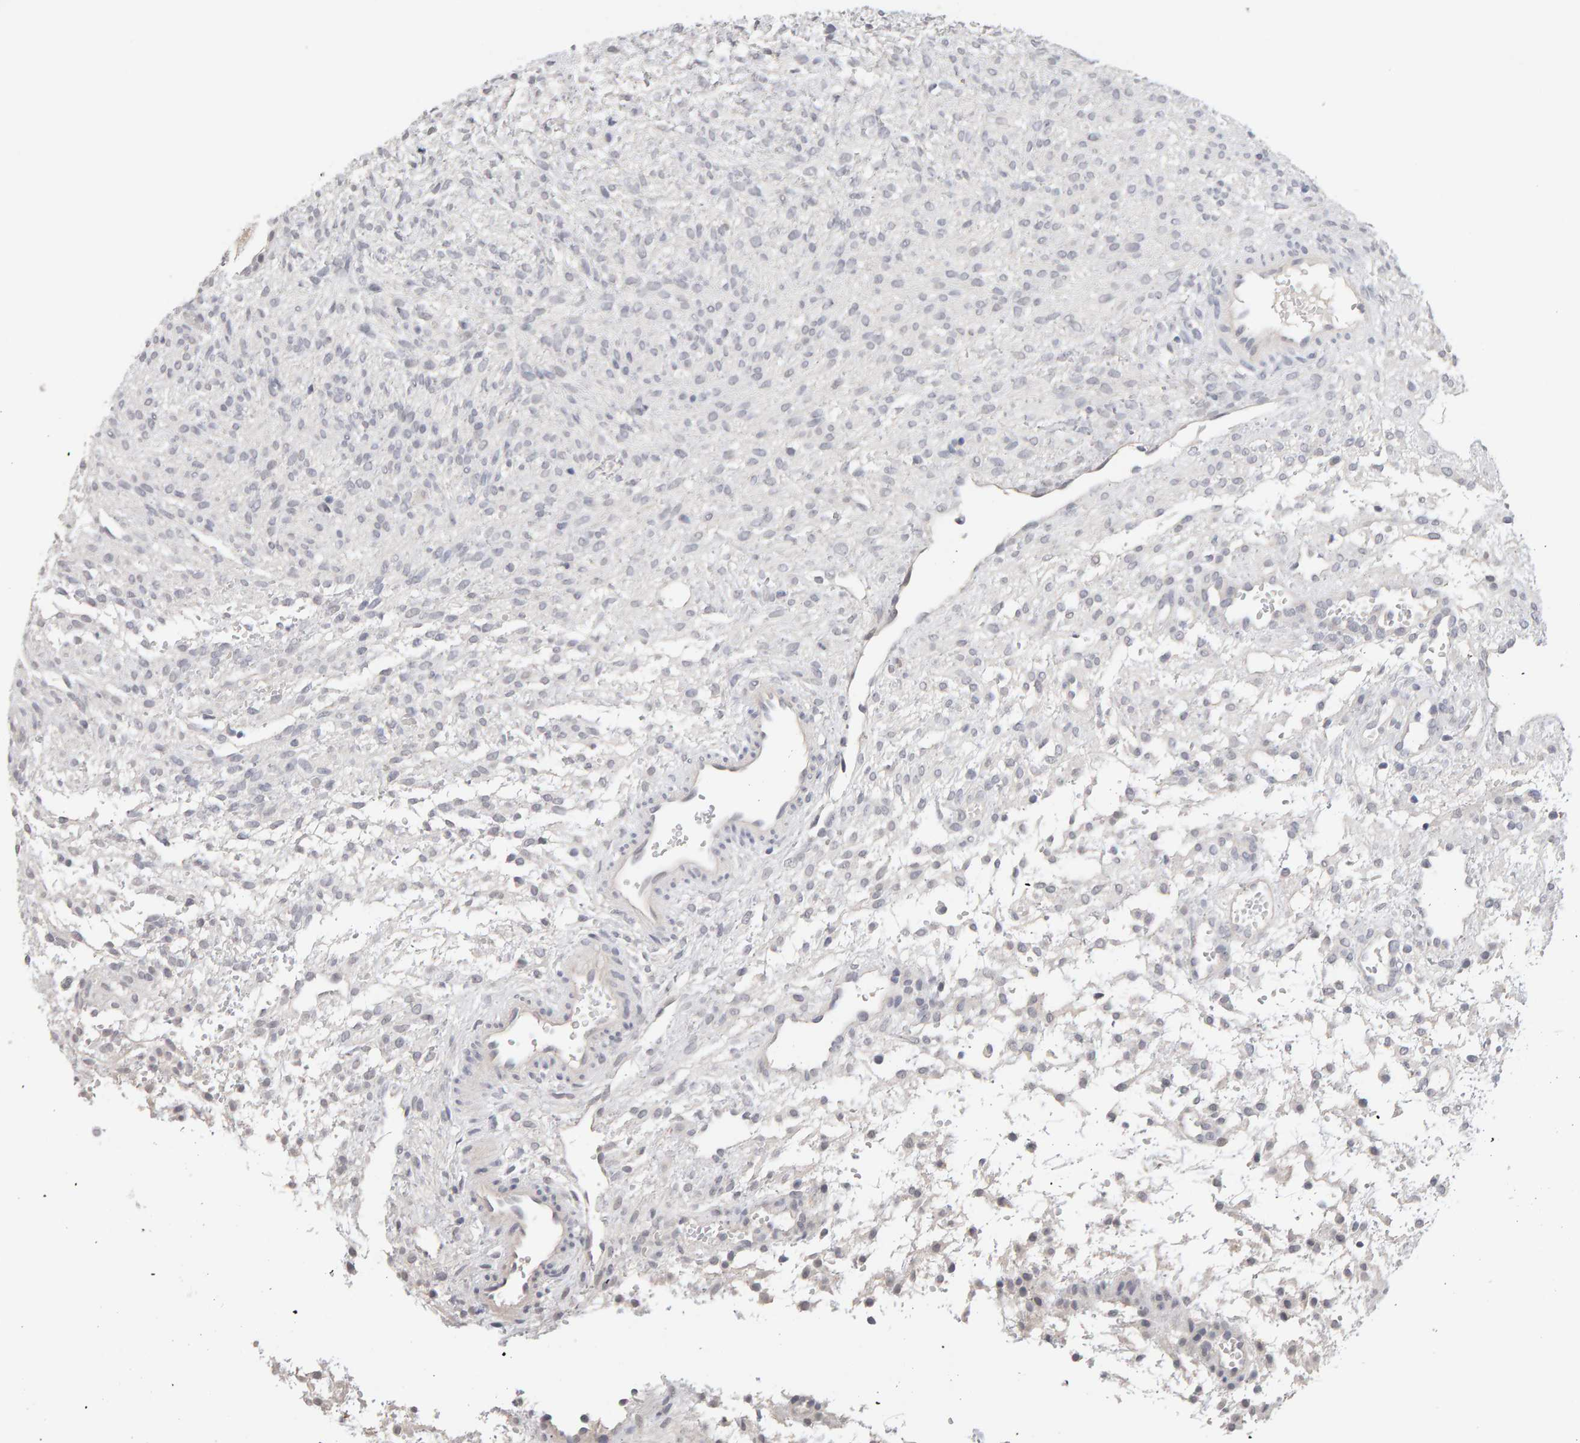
{"staining": {"intensity": "negative", "quantity": "none", "location": "none"}, "tissue": "ovary", "cell_type": "Ovarian stroma cells", "image_type": "normal", "snomed": [{"axis": "morphology", "description": "Normal tissue, NOS"}, {"axis": "morphology", "description": "Cyst, NOS"}, {"axis": "topography", "description": "Ovary"}], "caption": "Ovary stained for a protein using IHC exhibits no positivity ovarian stroma cells.", "gene": "HNF4A", "patient": {"sex": "female", "age": 18}}